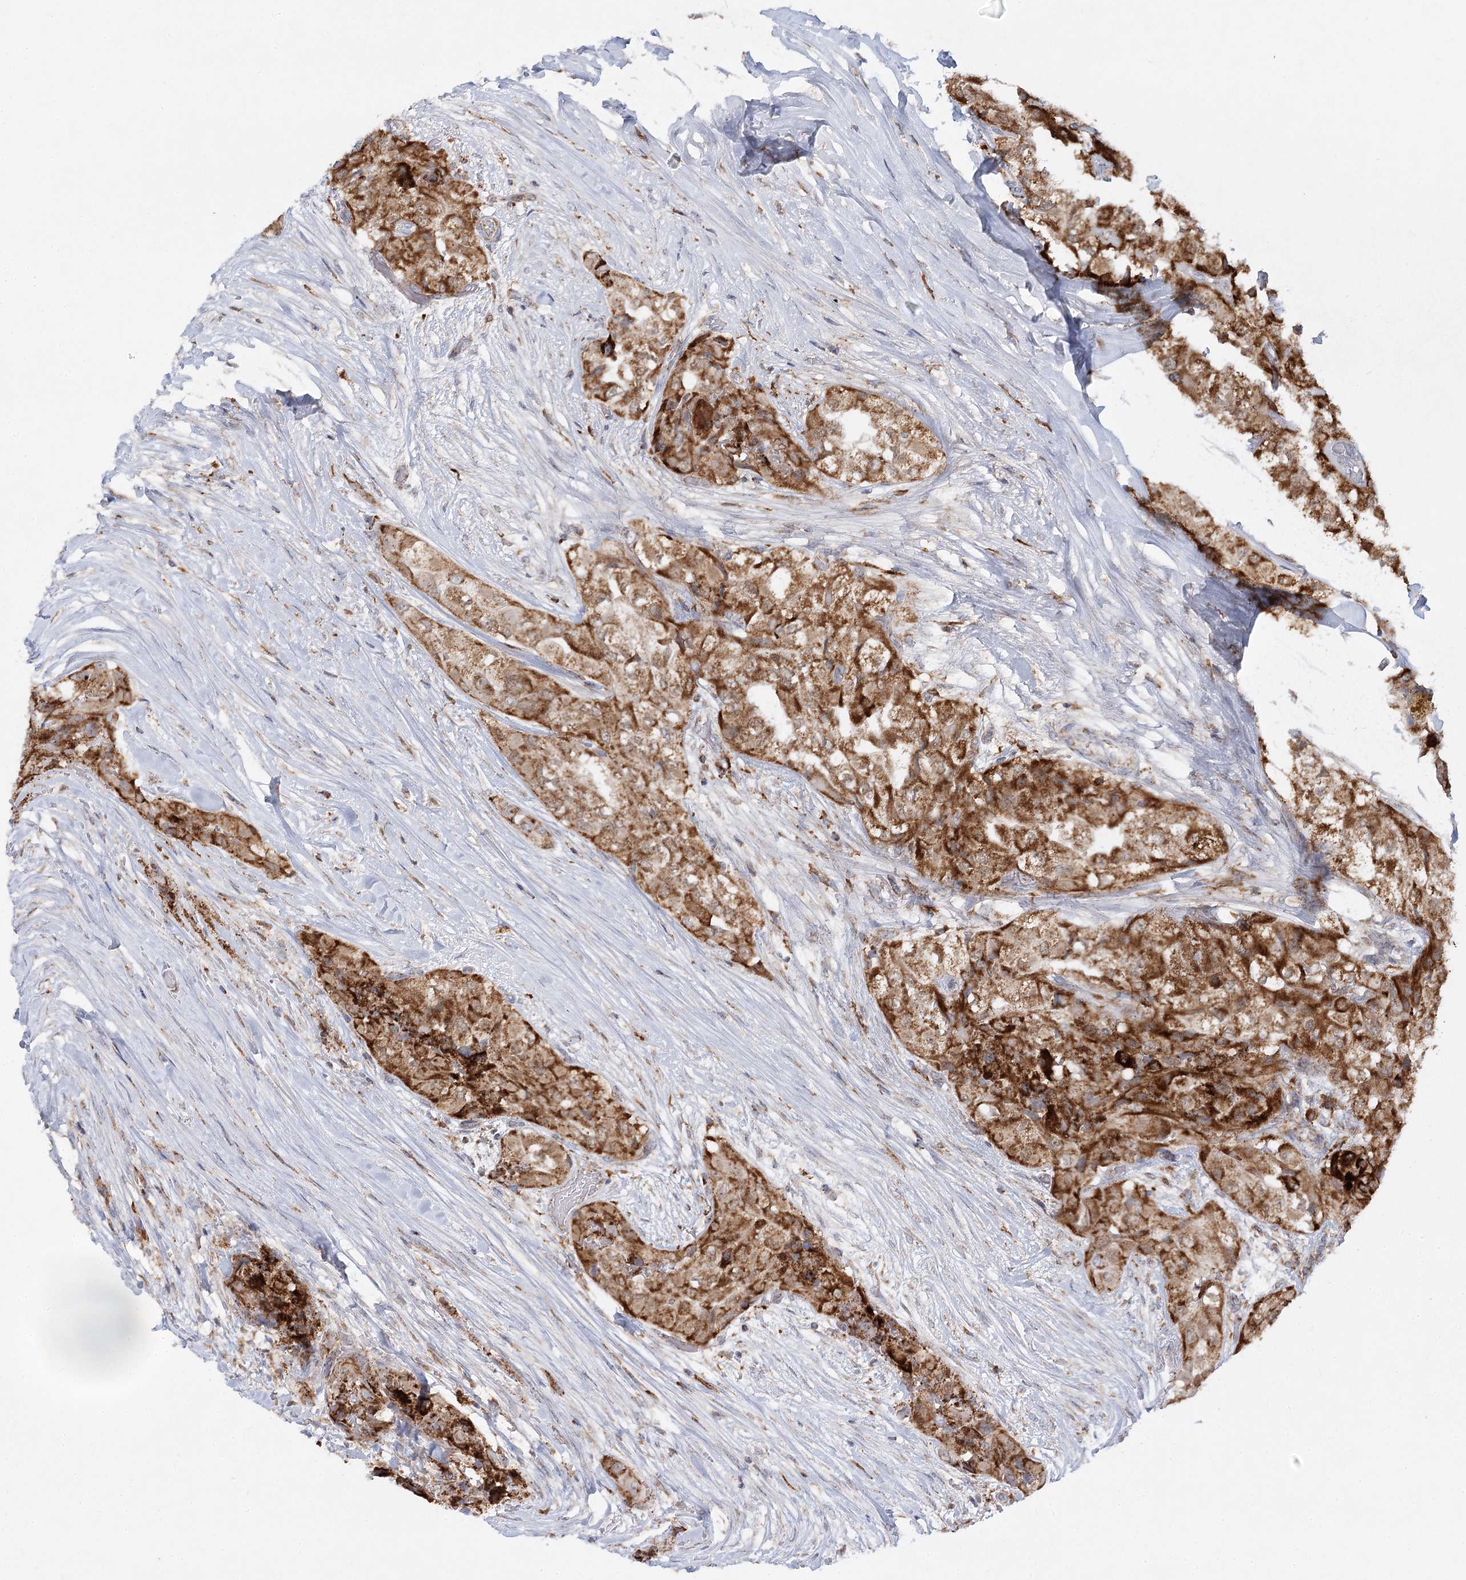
{"staining": {"intensity": "strong", "quantity": ">75%", "location": "cytoplasmic/membranous"}, "tissue": "thyroid cancer", "cell_type": "Tumor cells", "image_type": "cancer", "snomed": [{"axis": "morphology", "description": "Papillary adenocarcinoma, NOS"}, {"axis": "topography", "description": "Thyroid gland"}], "caption": "This is a micrograph of IHC staining of thyroid cancer (papillary adenocarcinoma), which shows strong staining in the cytoplasmic/membranous of tumor cells.", "gene": "TAS1R1", "patient": {"sex": "female", "age": 59}}